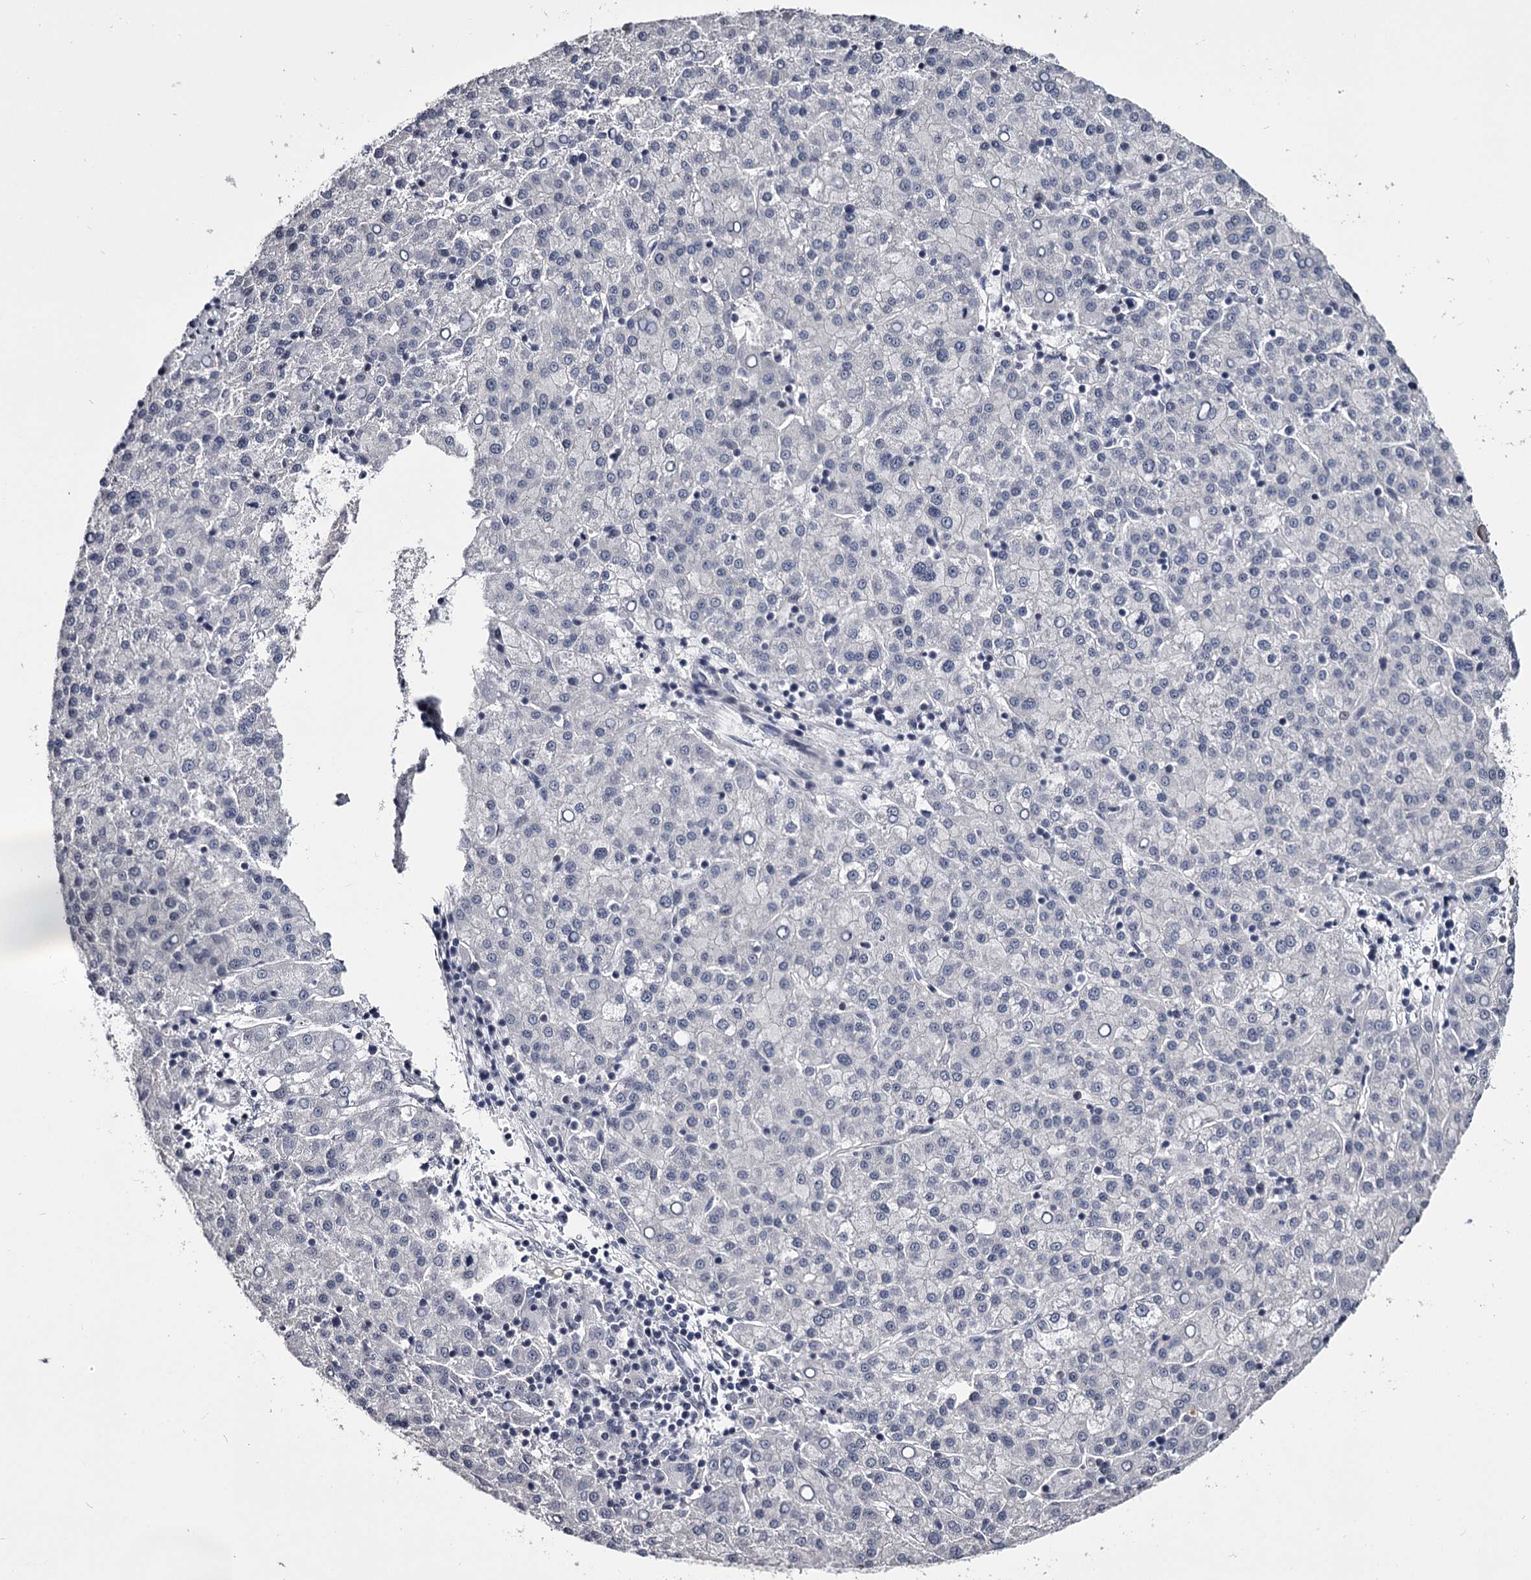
{"staining": {"intensity": "negative", "quantity": "none", "location": "none"}, "tissue": "liver cancer", "cell_type": "Tumor cells", "image_type": "cancer", "snomed": [{"axis": "morphology", "description": "Carcinoma, Hepatocellular, NOS"}, {"axis": "topography", "description": "Liver"}], "caption": "DAB (3,3'-diaminobenzidine) immunohistochemical staining of liver cancer displays no significant positivity in tumor cells.", "gene": "OVOL2", "patient": {"sex": "female", "age": 58}}